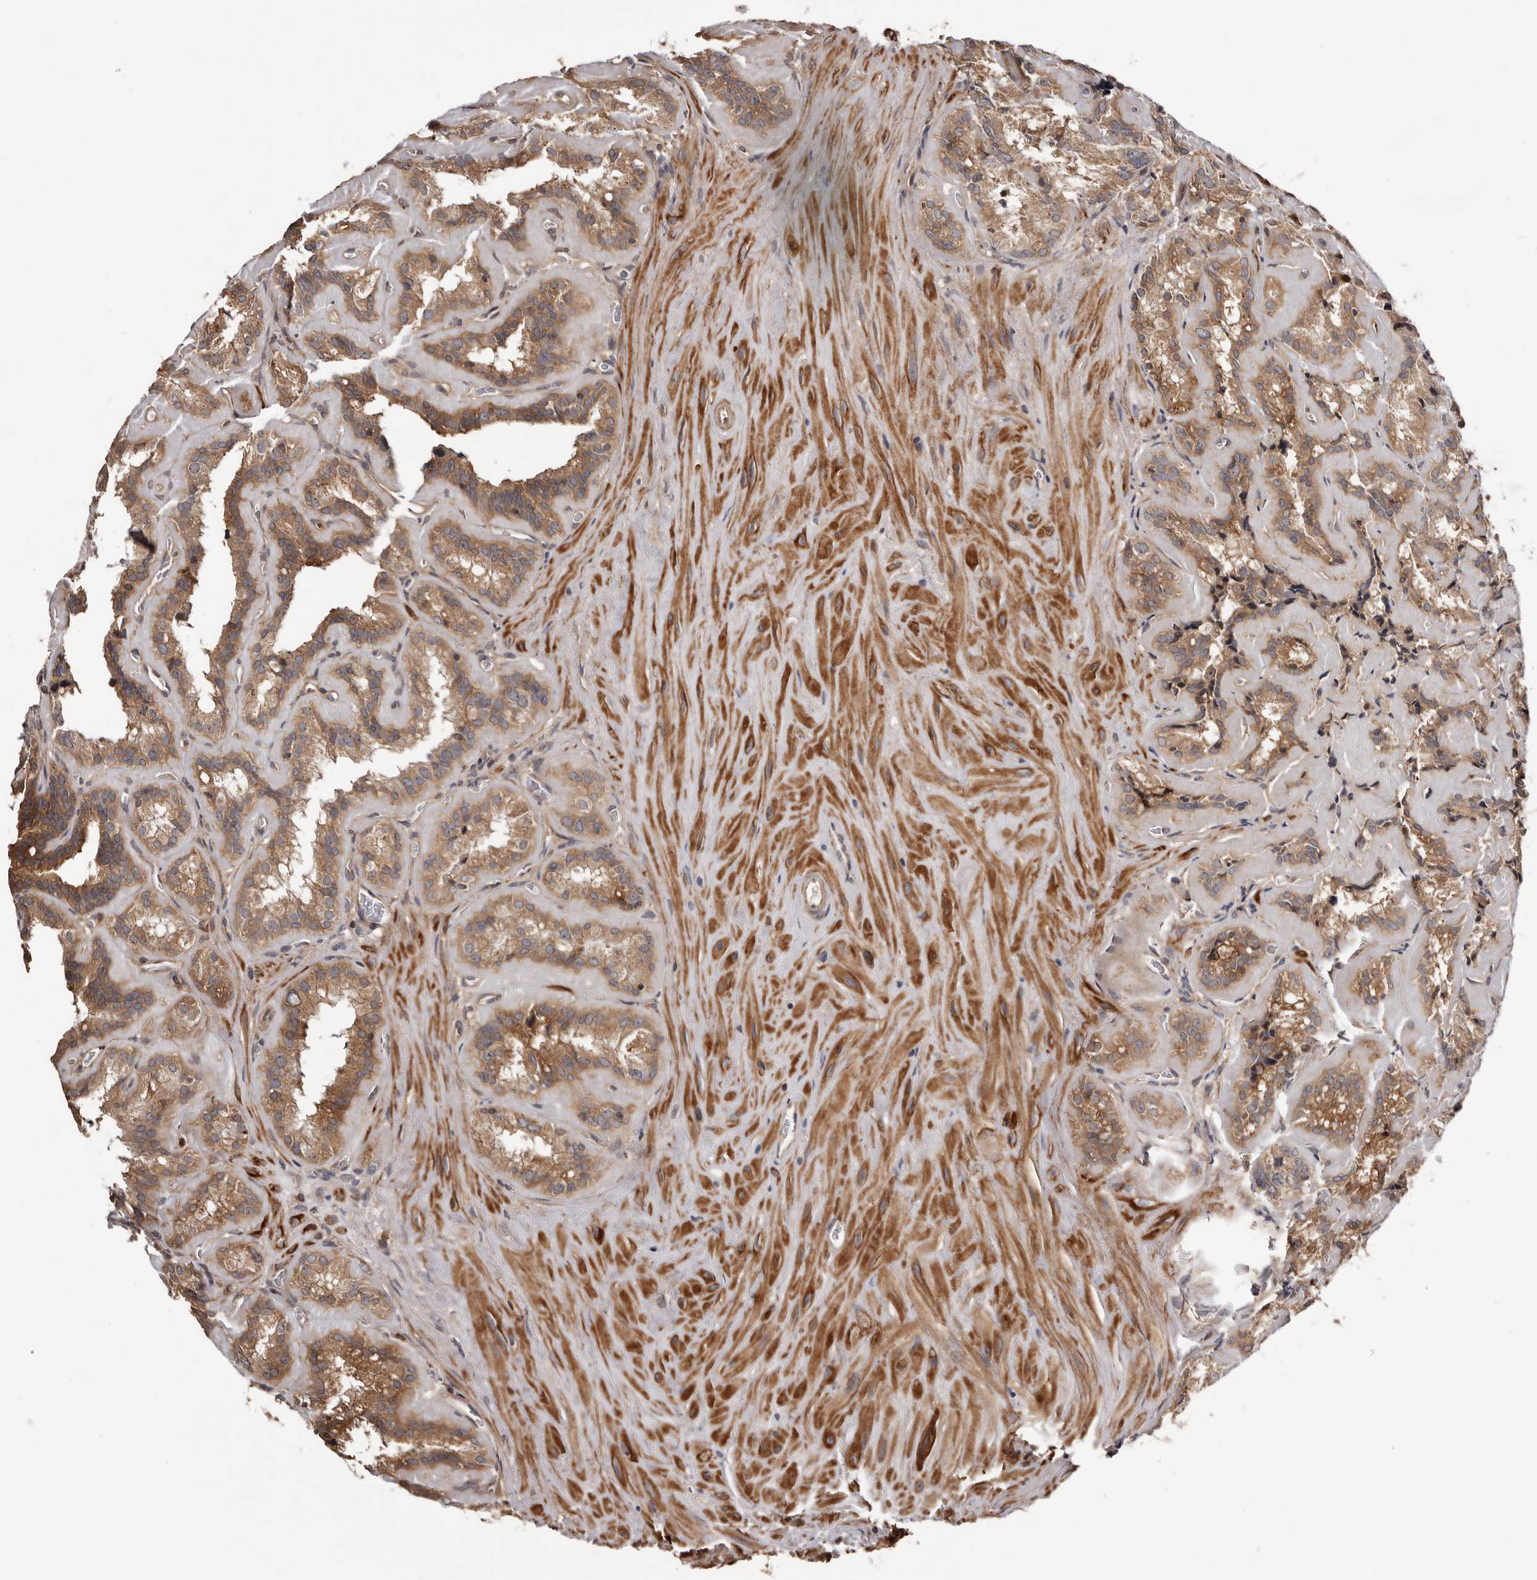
{"staining": {"intensity": "moderate", "quantity": ">75%", "location": "cytoplasmic/membranous"}, "tissue": "seminal vesicle", "cell_type": "Glandular cells", "image_type": "normal", "snomed": [{"axis": "morphology", "description": "Normal tissue, NOS"}, {"axis": "topography", "description": "Prostate"}, {"axis": "topography", "description": "Seminal veicle"}], "caption": "Immunohistochemical staining of normal human seminal vesicle exhibits medium levels of moderate cytoplasmic/membranous expression in approximately >75% of glandular cells.", "gene": "ADAMTS2", "patient": {"sex": "male", "age": 59}}